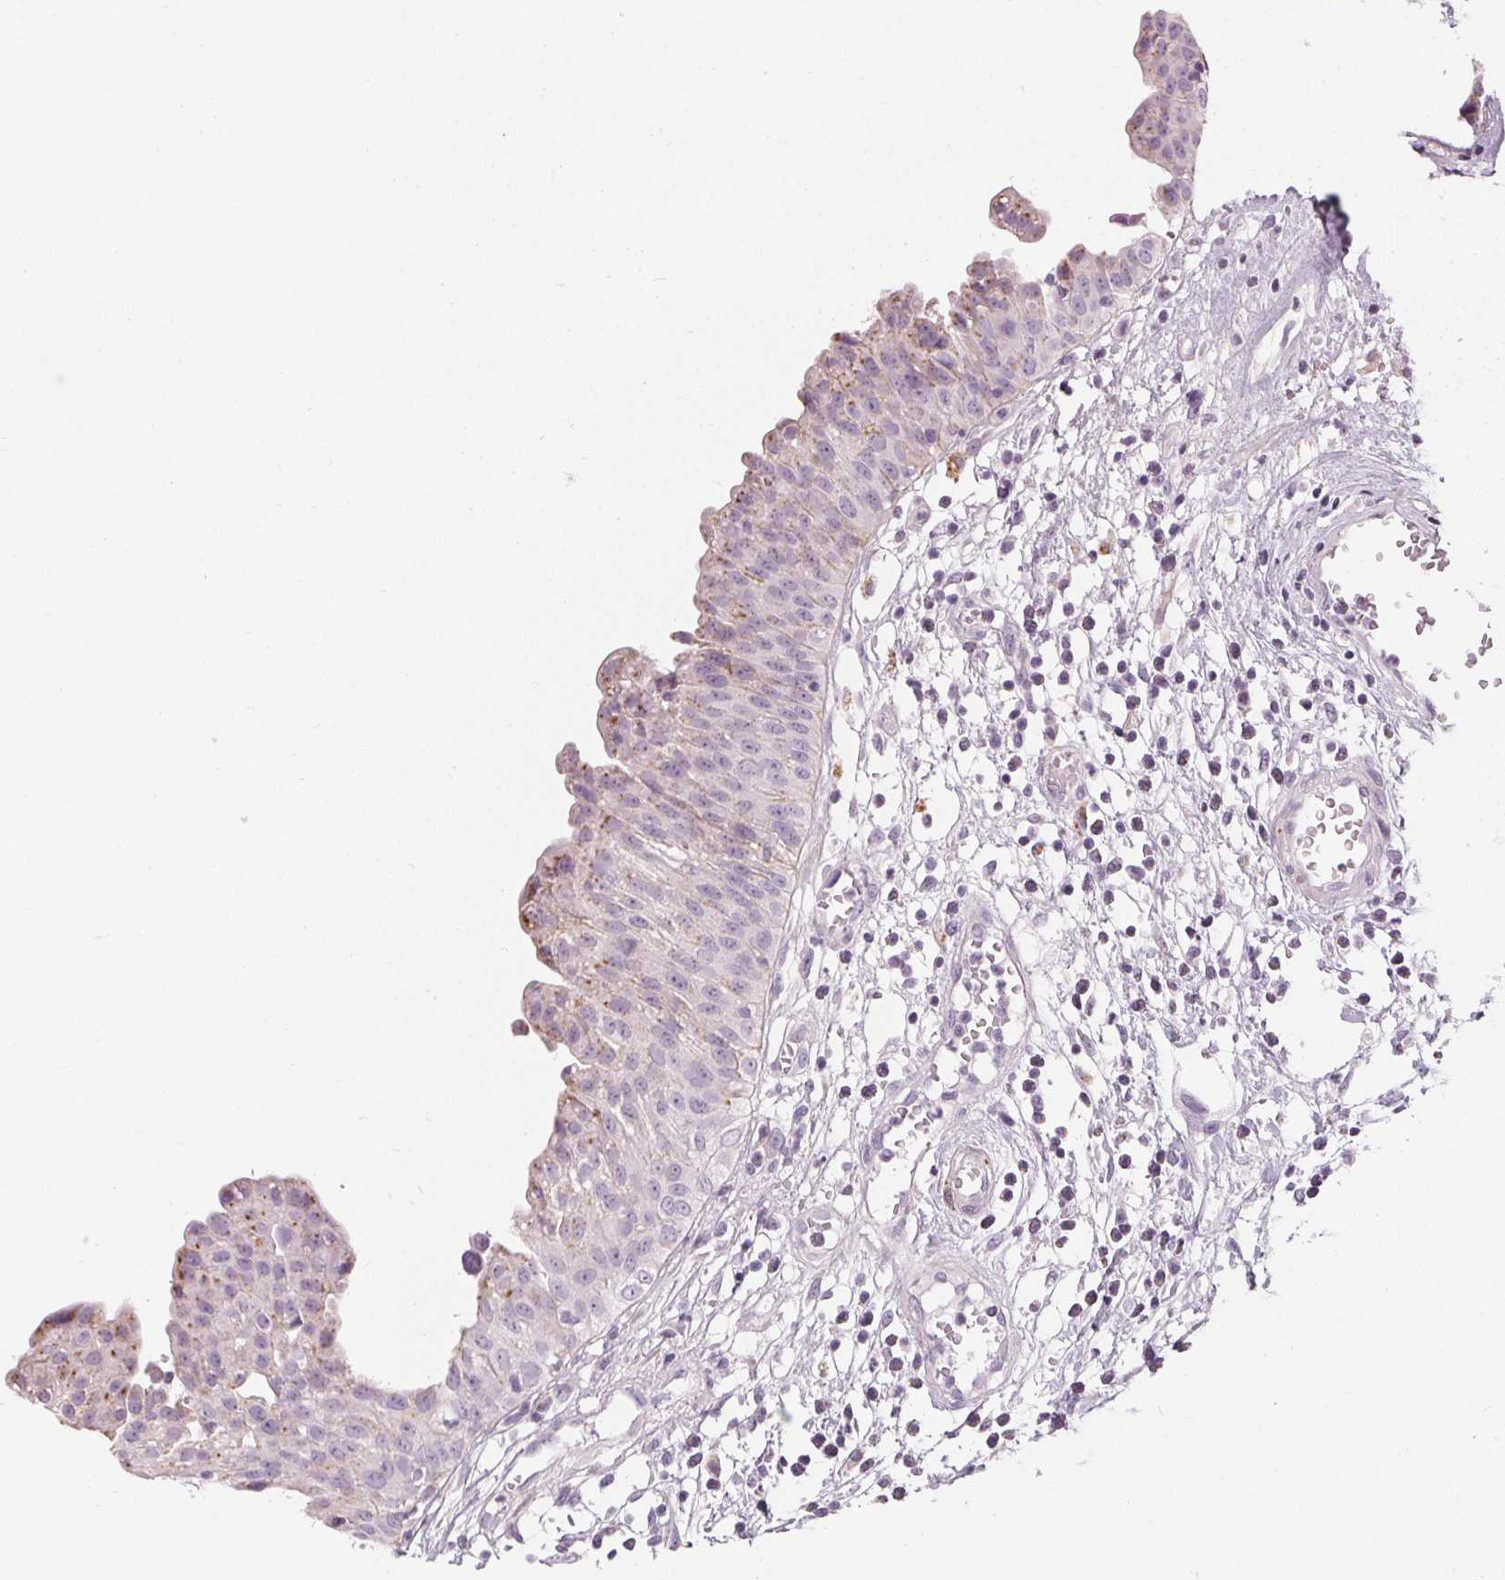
{"staining": {"intensity": "moderate", "quantity": "<25%", "location": "cytoplasmic/membranous"}, "tissue": "urinary bladder", "cell_type": "Urothelial cells", "image_type": "normal", "snomed": [{"axis": "morphology", "description": "Normal tissue, NOS"}, {"axis": "topography", "description": "Urinary bladder"}], "caption": "A micrograph showing moderate cytoplasmic/membranous expression in about <25% of urothelial cells in normal urinary bladder, as visualized by brown immunohistochemical staining.", "gene": "HOPX", "patient": {"sex": "male", "age": 64}}